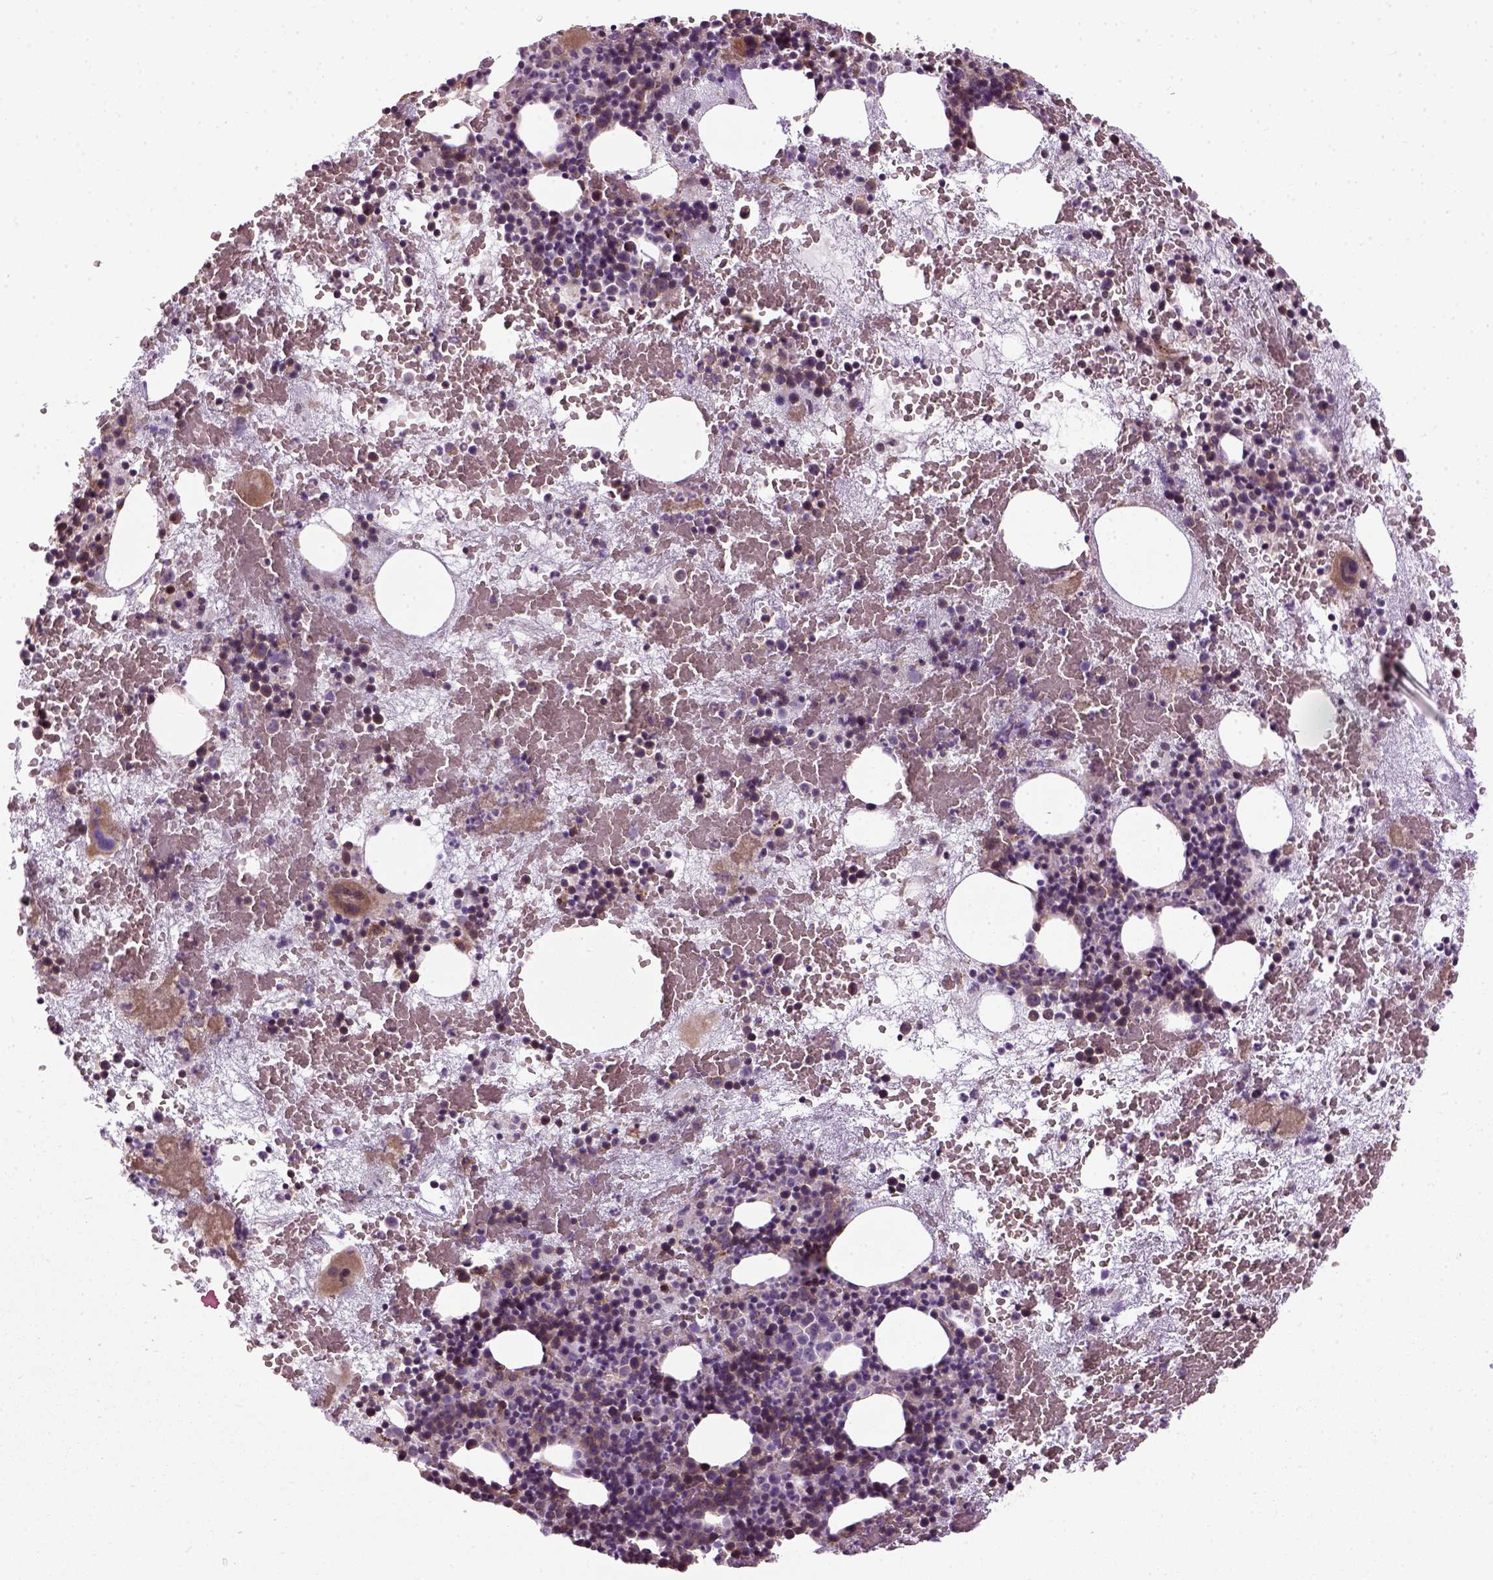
{"staining": {"intensity": "moderate", "quantity": "<25%", "location": "cytoplasmic/membranous"}, "tissue": "bone marrow", "cell_type": "Hematopoietic cells", "image_type": "normal", "snomed": [{"axis": "morphology", "description": "Normal tissue, NOS"}, {"axis": "topography", "description": "Bone marrow"}], "caption": "Immunohistochemical staining of benign human bone marrow shows low levels of moderate cytoplasmic/membranous staining in approximately <25% of hematopoietic cells.", "gene": "XK", "patient": {"sex": "male", "age": 79}}